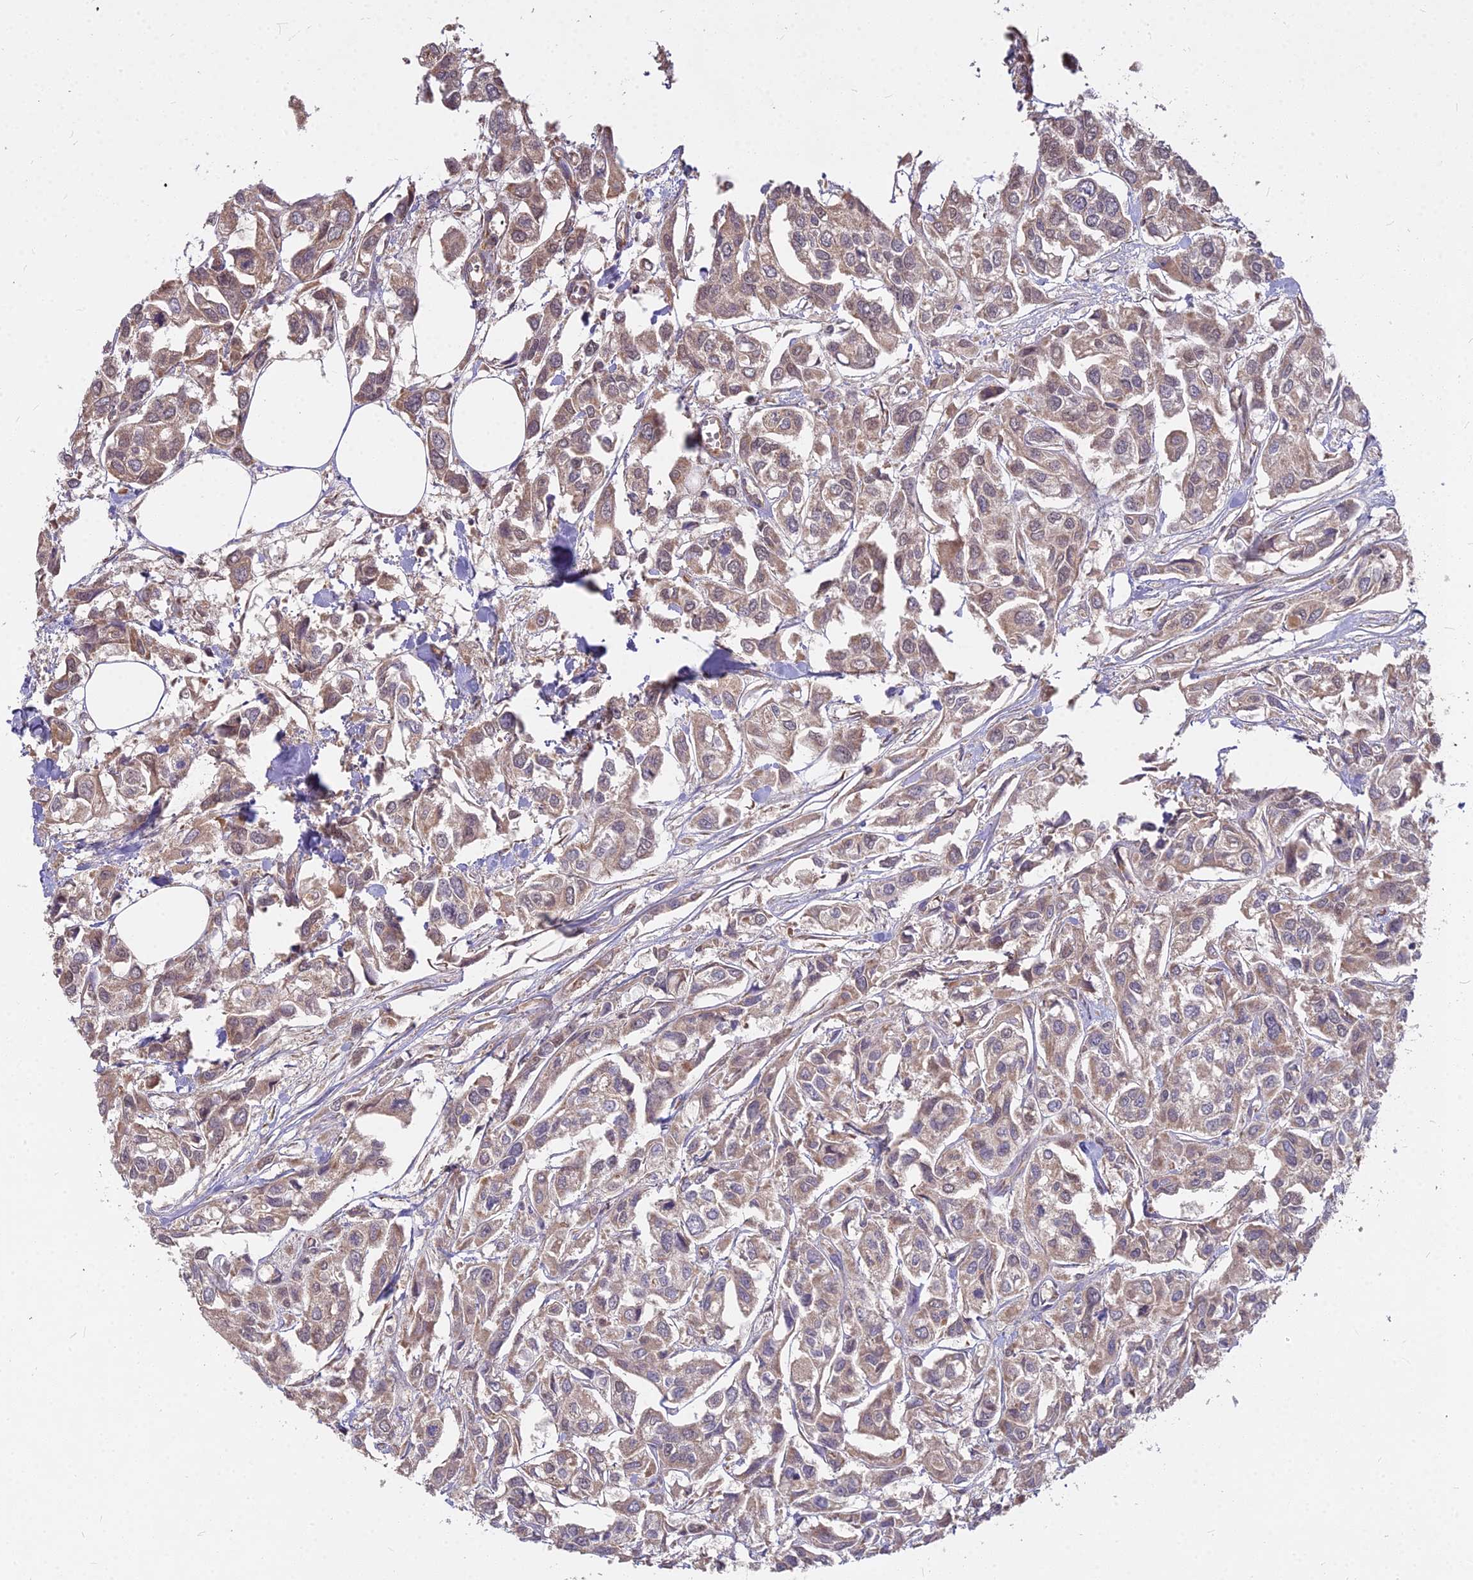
{"staining": {"intensity": "moderate", "quantity": ">75%", "location": "cytoplasmic/membranous"}, "tissue": "urothelial cancer", "cell_type": "Tumor cells", "image_type": "cancer", "snomed": [{"axis": "morphology", "description": "Urothelial carcinoma, High grade"}, {"axis": "topography", "description": "Urinary bladder"}], "caption": "The image shows immunohistochemical staining of urothelial cancer. There is moderate cytoplasmic/membranous positivity is appreciated in about >75% of tumor cells.", "gene": "MICU2", "patient": {"sex": "male", "age": 67}}